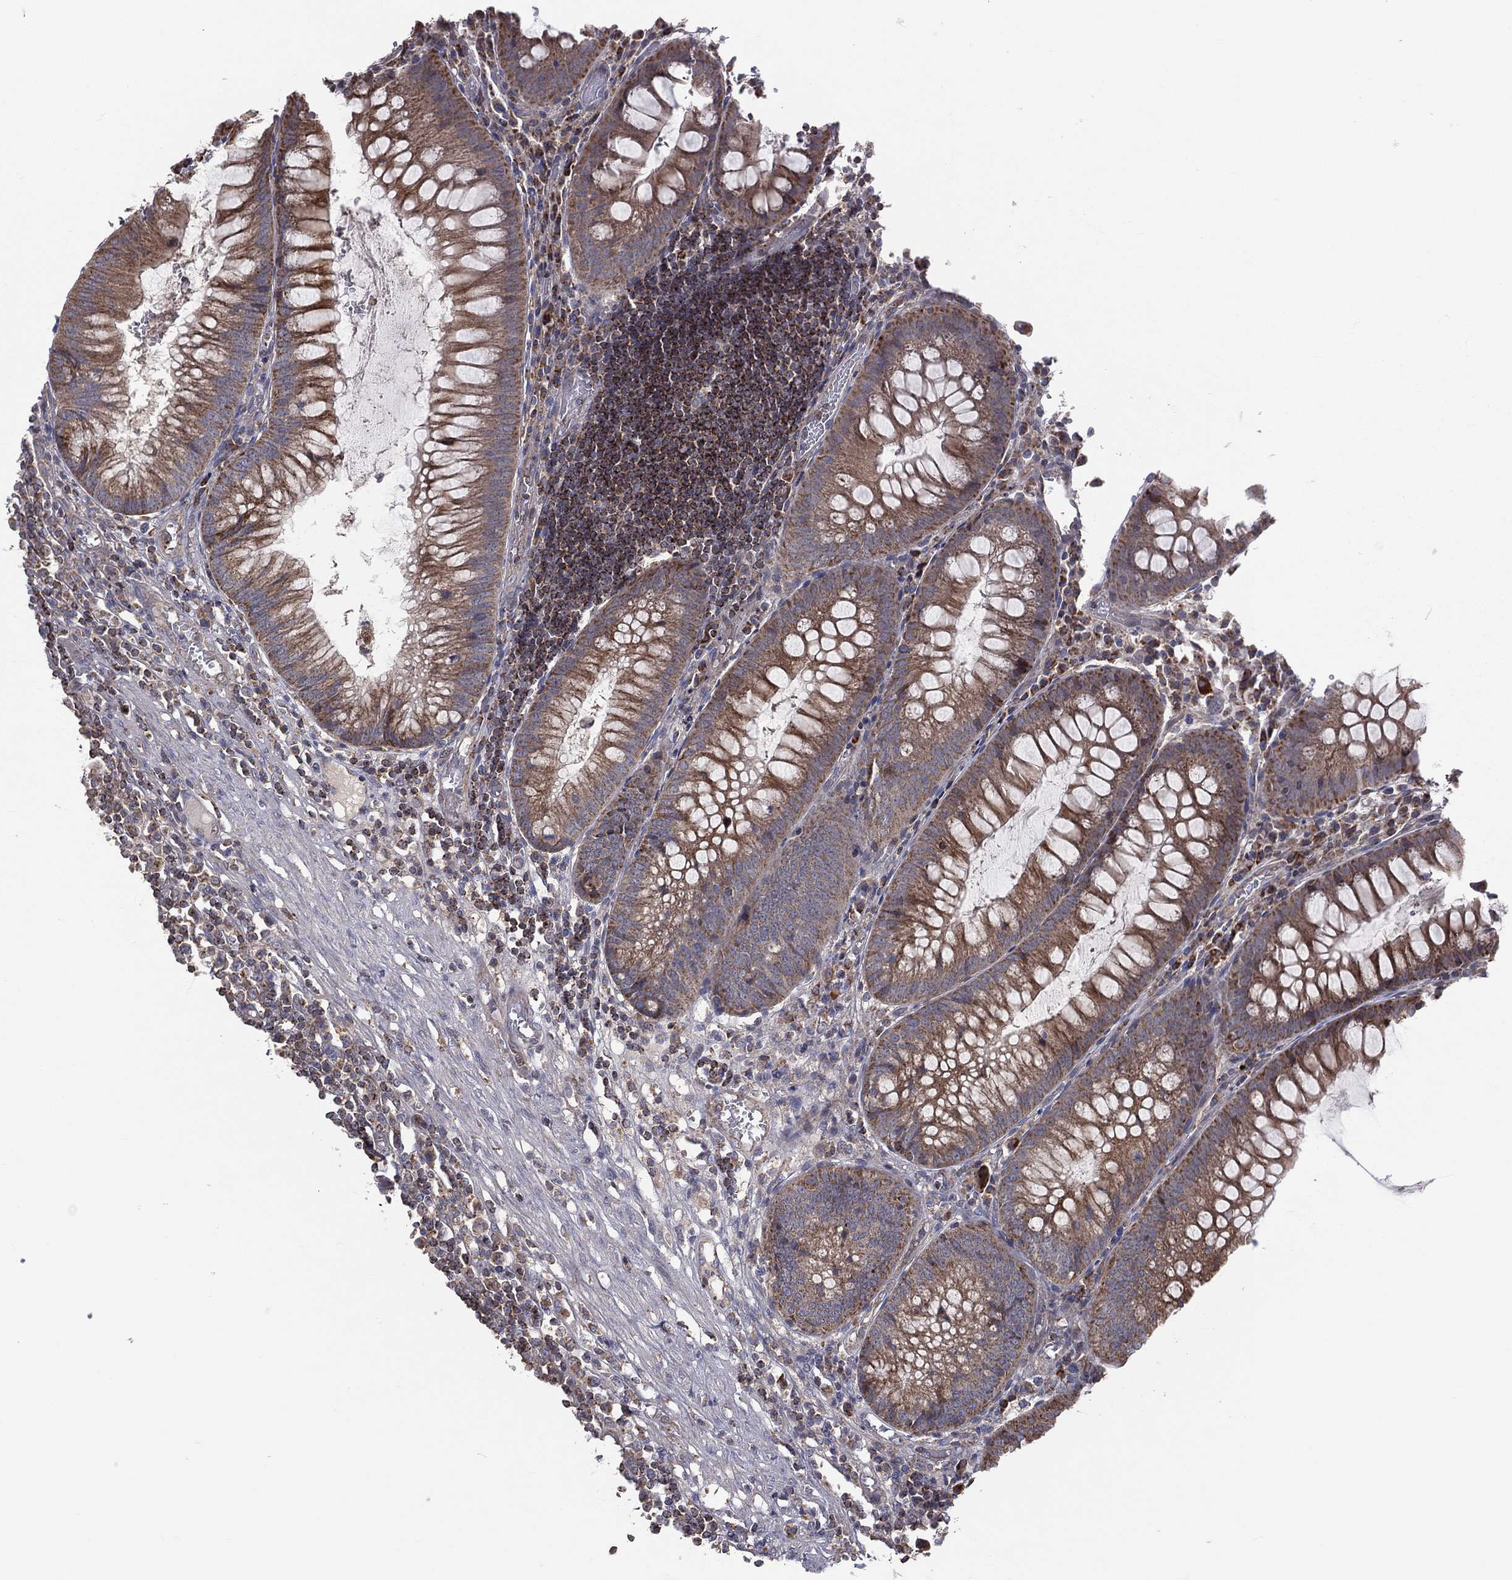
{"staining": {"intensity": "strong", "quantity": "25%-75%", "location": "cytoplasmic/membranous"}, "tissue": "appendix", "cell_type": "Glandular cells", "image_type": "normal", "snomed": [{"axis": "morphology", "description": "Normal tissue, NOS"}, {"axis": "morphology", "description": "Inflammation, NOS"}, {"axis": "topography", "description": "Appendix"}], "caption": "The immunohistochemical stain shows strong cytoplasmic/membranous positivity in glandular cells of normal appendix. (DAB IHC with brightfield microscopy, high magnification).", "gene": "STARD3", "patient": {"sex": "male", "age": 16}}